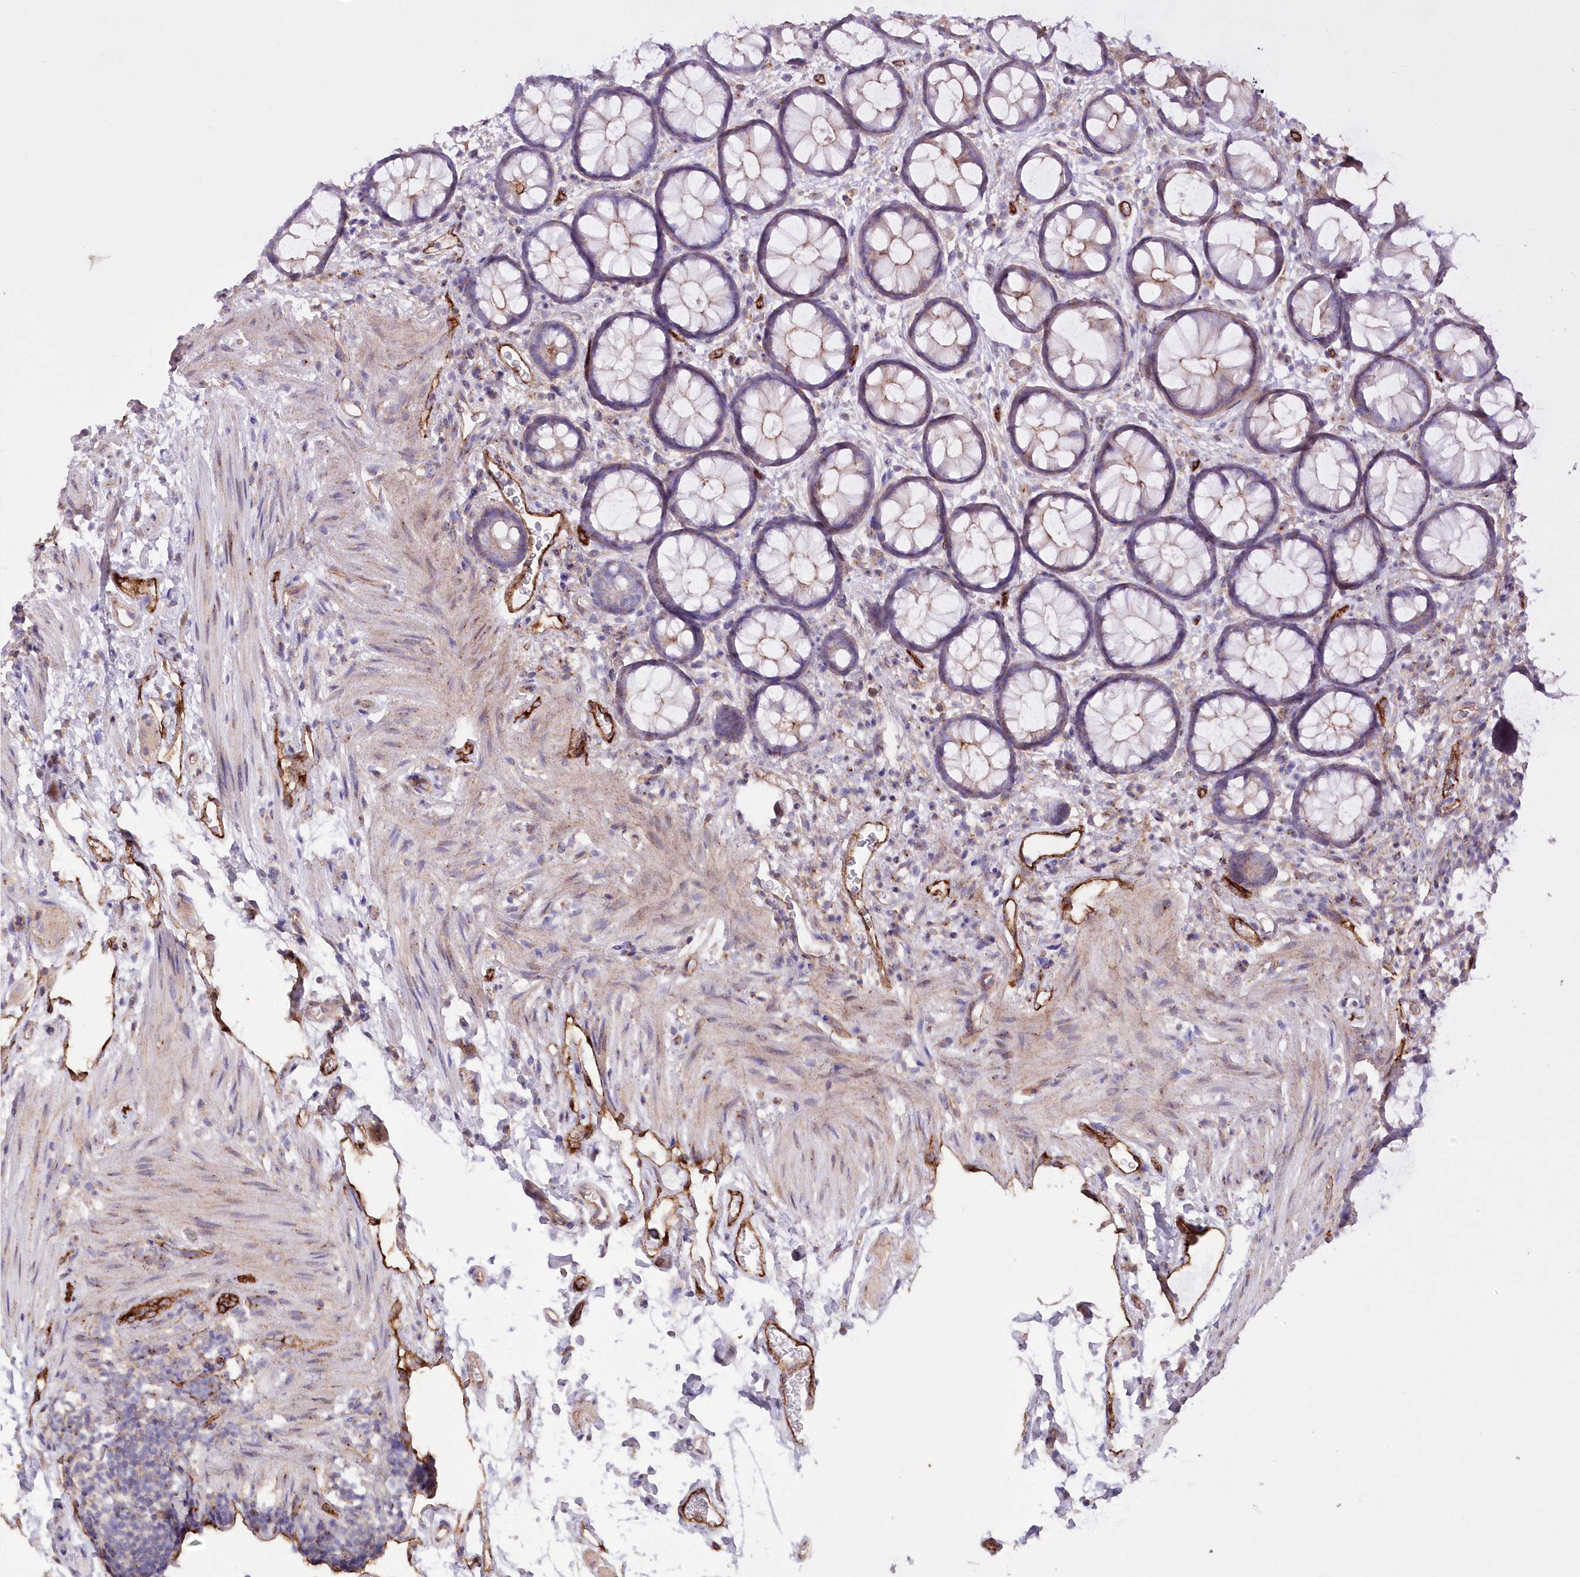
{"staining": {"intensity": "strong", "quantity": ">75%", "location": "cytoplasmic/membranous"}, "tissue": "colon", "cell_type": "Endothelial cells", "image_type": "normal", "snomed": [{"axis": "morphology", "description": "Normal tissue, NOS"}, {"axis": "topography", "description": "Colon"}], "caption": "This micrograph demonstrates immunohistochemistry staining of normal human colon, with high strong cytoplasmic/membranous positivity in approximately >75% of endothelial cells.", "gene": "RAB11FIP5", "patient": {"sex": "female", "age": 82}}